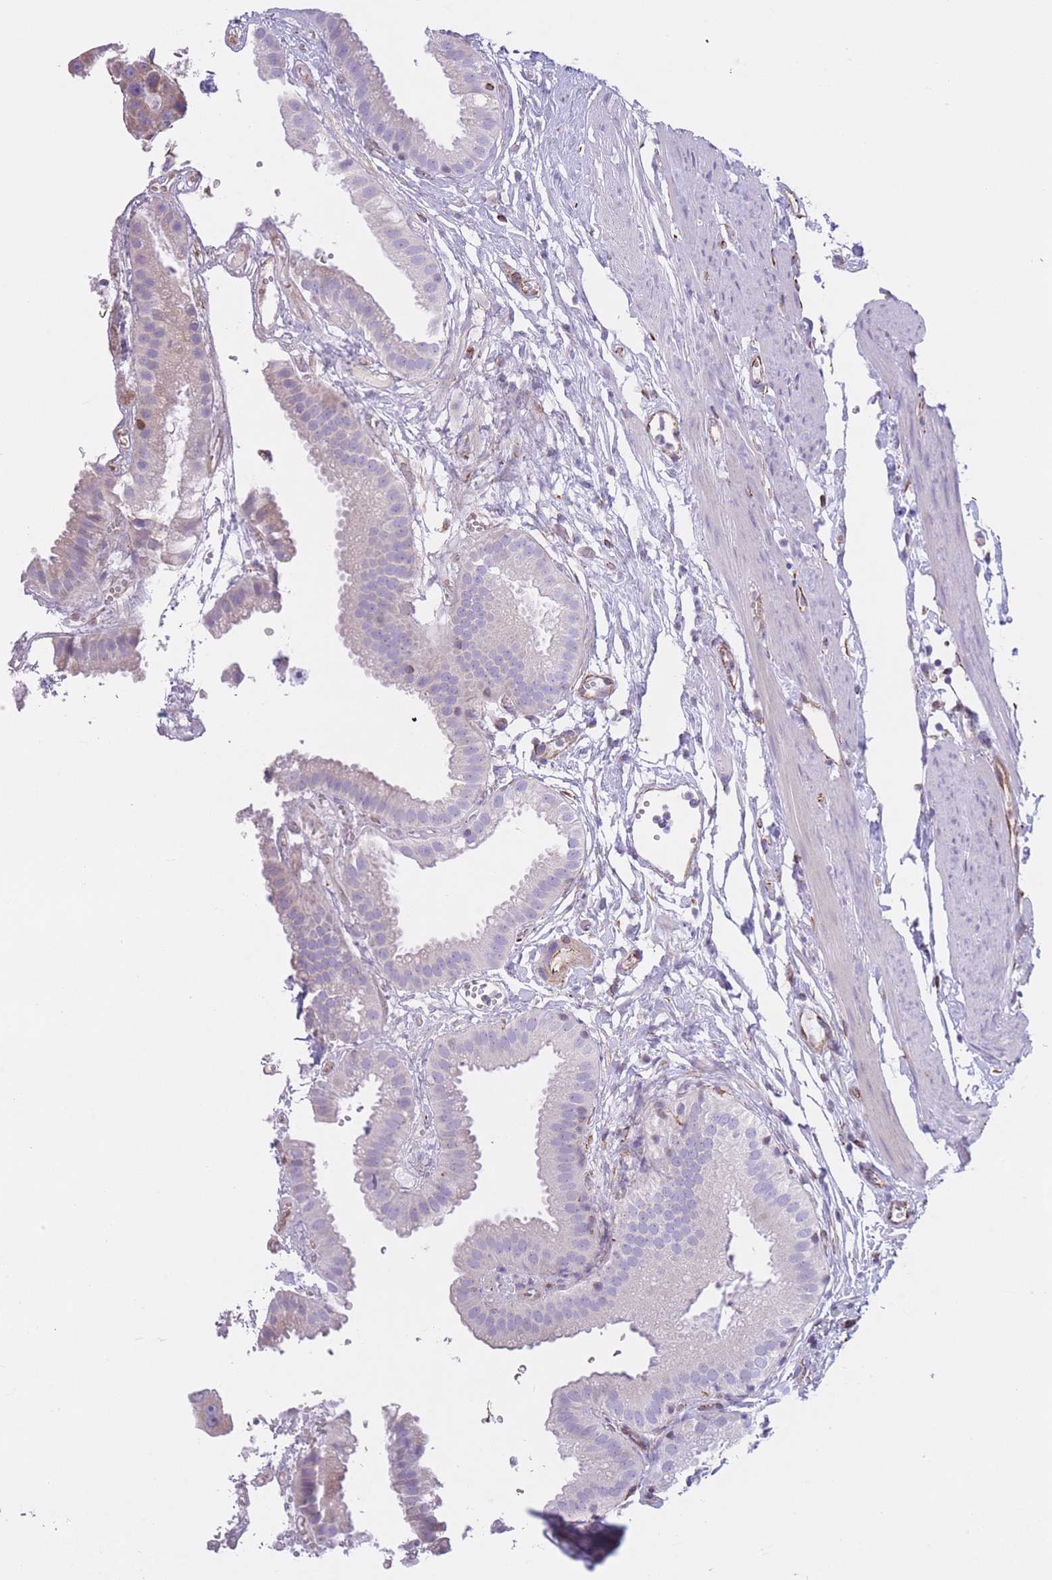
{"staining": {"intensity": "negative", "quantity": "none", "location": "none"}, "tissue": "gallbladder", "cell_type": "Glandular cells", "image_type": "normal", "snomed": [{"axis": "morphology", "description": "Normal tissue, NOS"}, {"axis": "topography", "description": "Gallbladder"}], "caption": "Gallbladder stained for a protein using IHC shows no staining glandular cells.", "gene": "ATP5MF", "patient": {"sex": "female", "age": 61}}